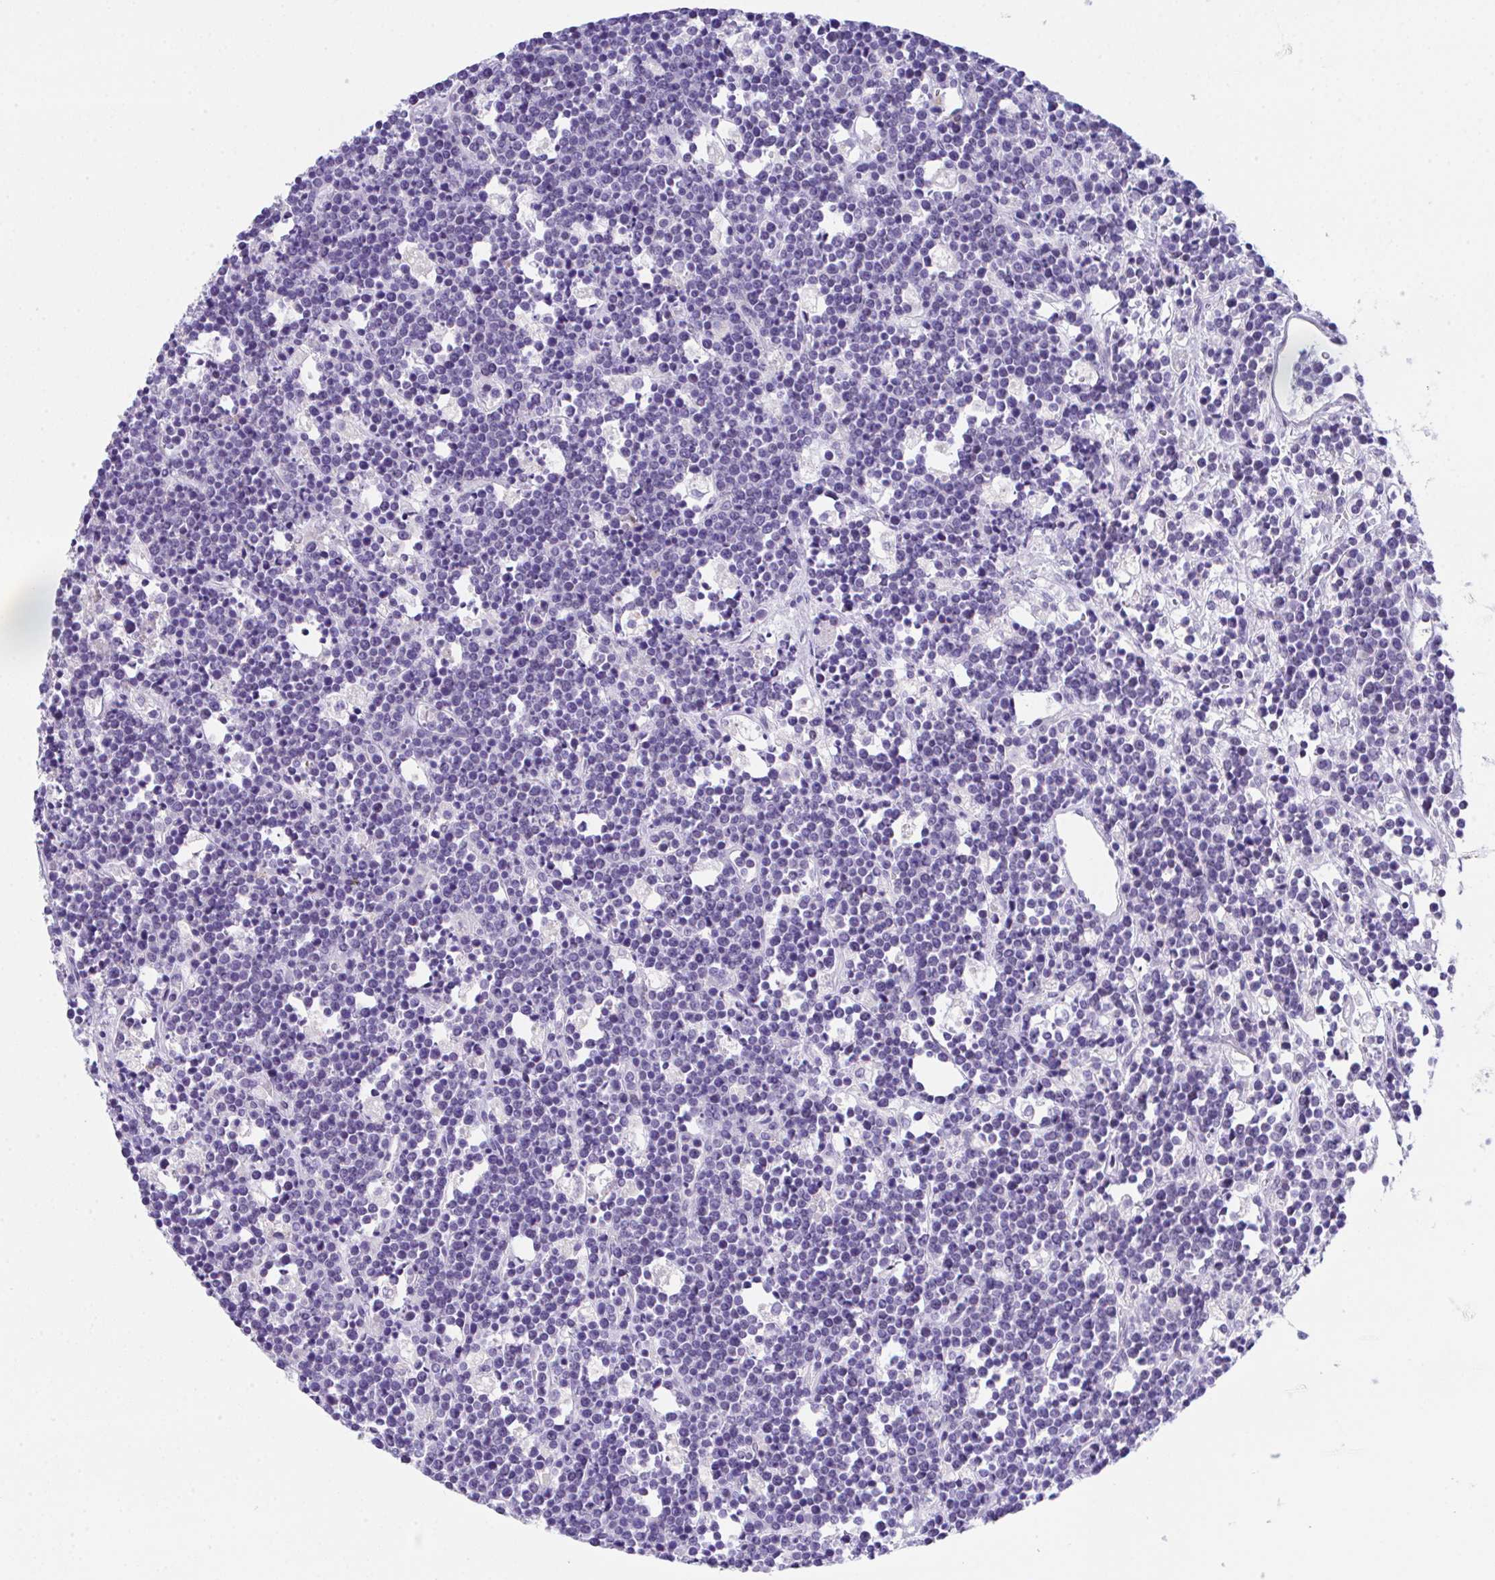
{"staining": {"intensity": "negative", "quantity": "none", "location": "none"}, "tissue": "lymphoma", "cell_type": "Tumor cells", "image_type": "cancer", "snomed": [{"axis": "morphology", "description": "Malignant lymphoma, non-Hodgkin's type, High grade"}, {"axis": "topography", "description": "Ovary"}], "caption": "This is an IHC image of high-grade malignant lymphoma, non-Hodgkin's type. There is no staining in tumor cells.", "gene": "HOXB4", "patient": {"sex": "female", "age": 56}}